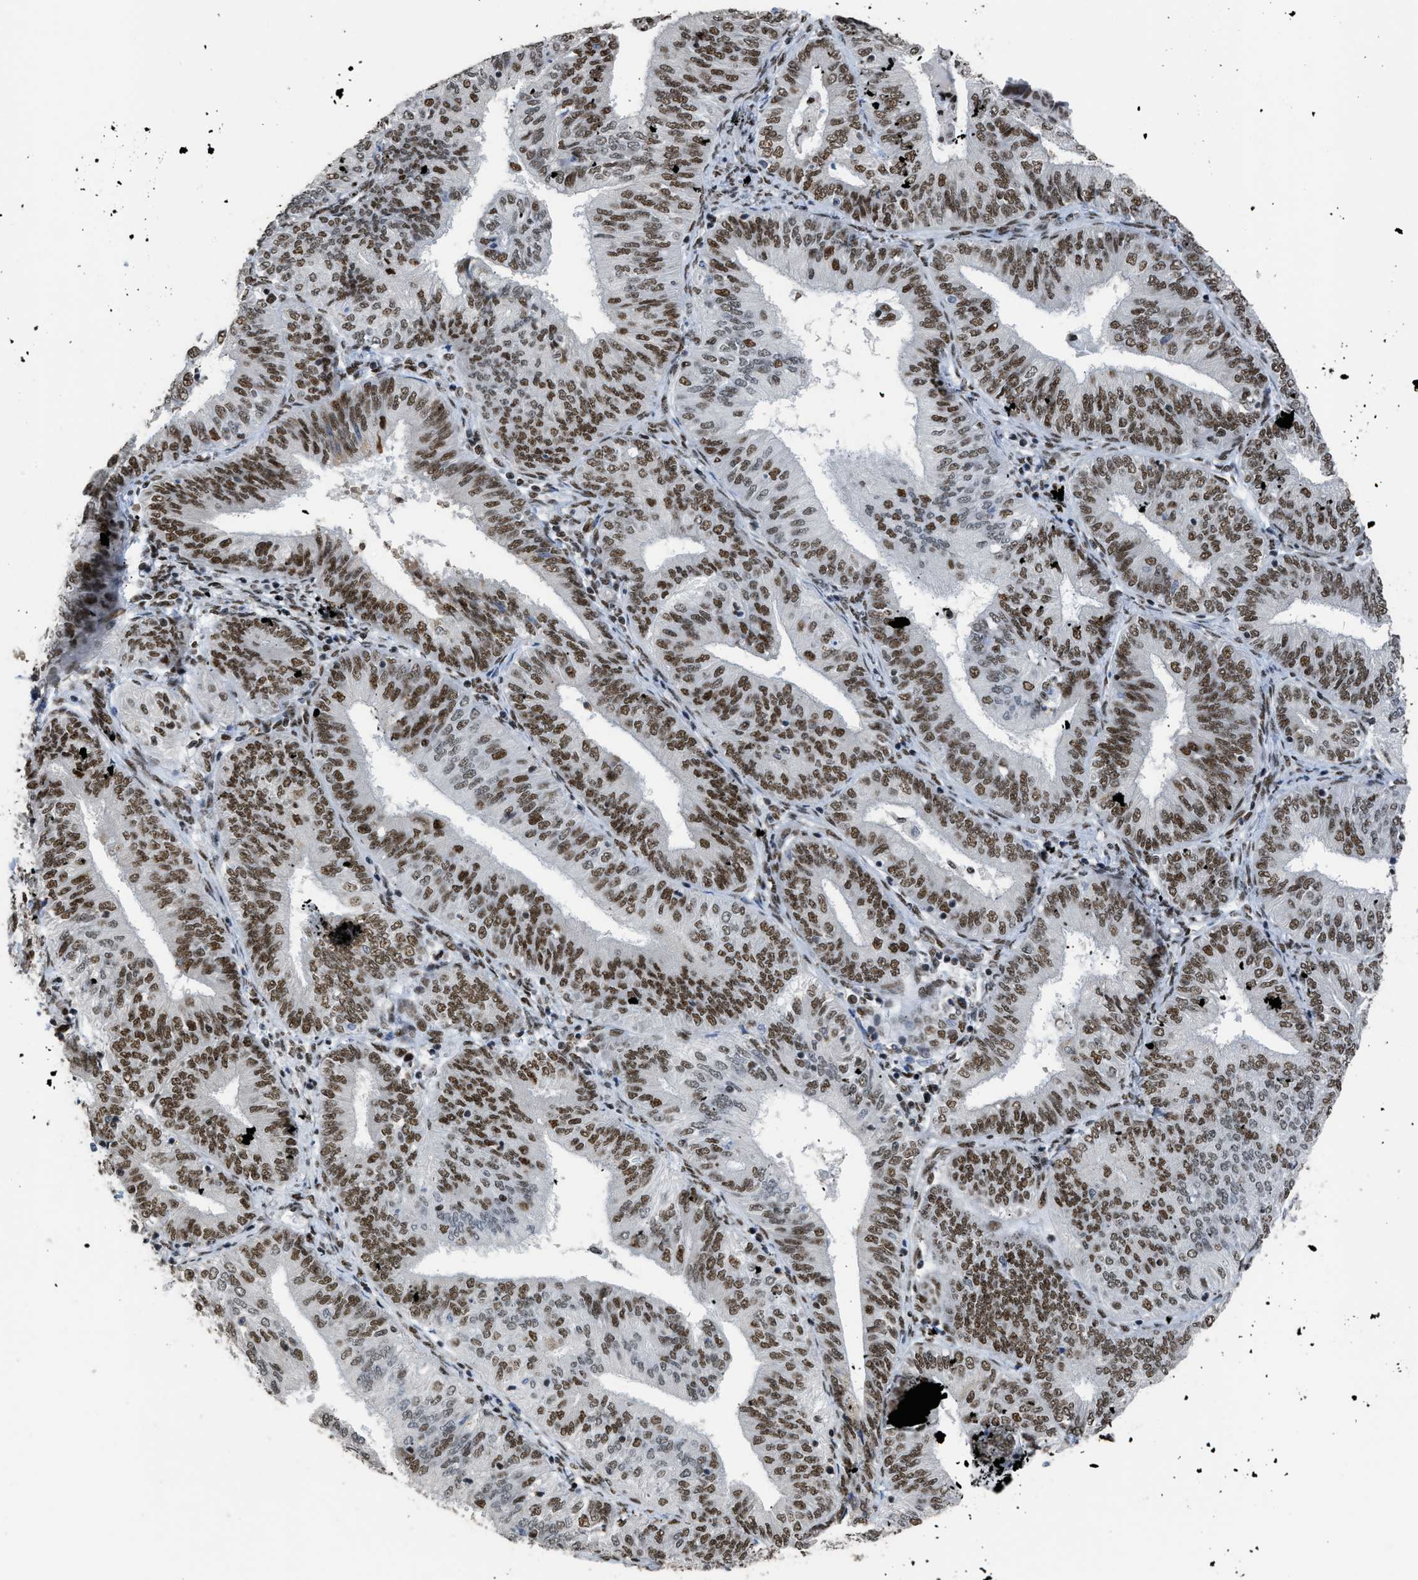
{"staining": {"intensity": "strong", "quantity": ">75%", "location": "nuclear"}, "tissue": "endometrial cancer", "cell_type": "Tumor cells", "image_type": "cancer", "snomed": [{"axis": "morphology", "description": "Adenocarcinoma, NOS"}, {"axis": "topography", "description": "Endometrium"}], "caption": "Approximately >75% of tumor cells in endometrial adenocarcinoma demonstrate strong nuclear protein staining as visualized by brown immunohistochemical staining.", "gene": "SCAF4", "patient": {"sex": "female", "age": 58}}